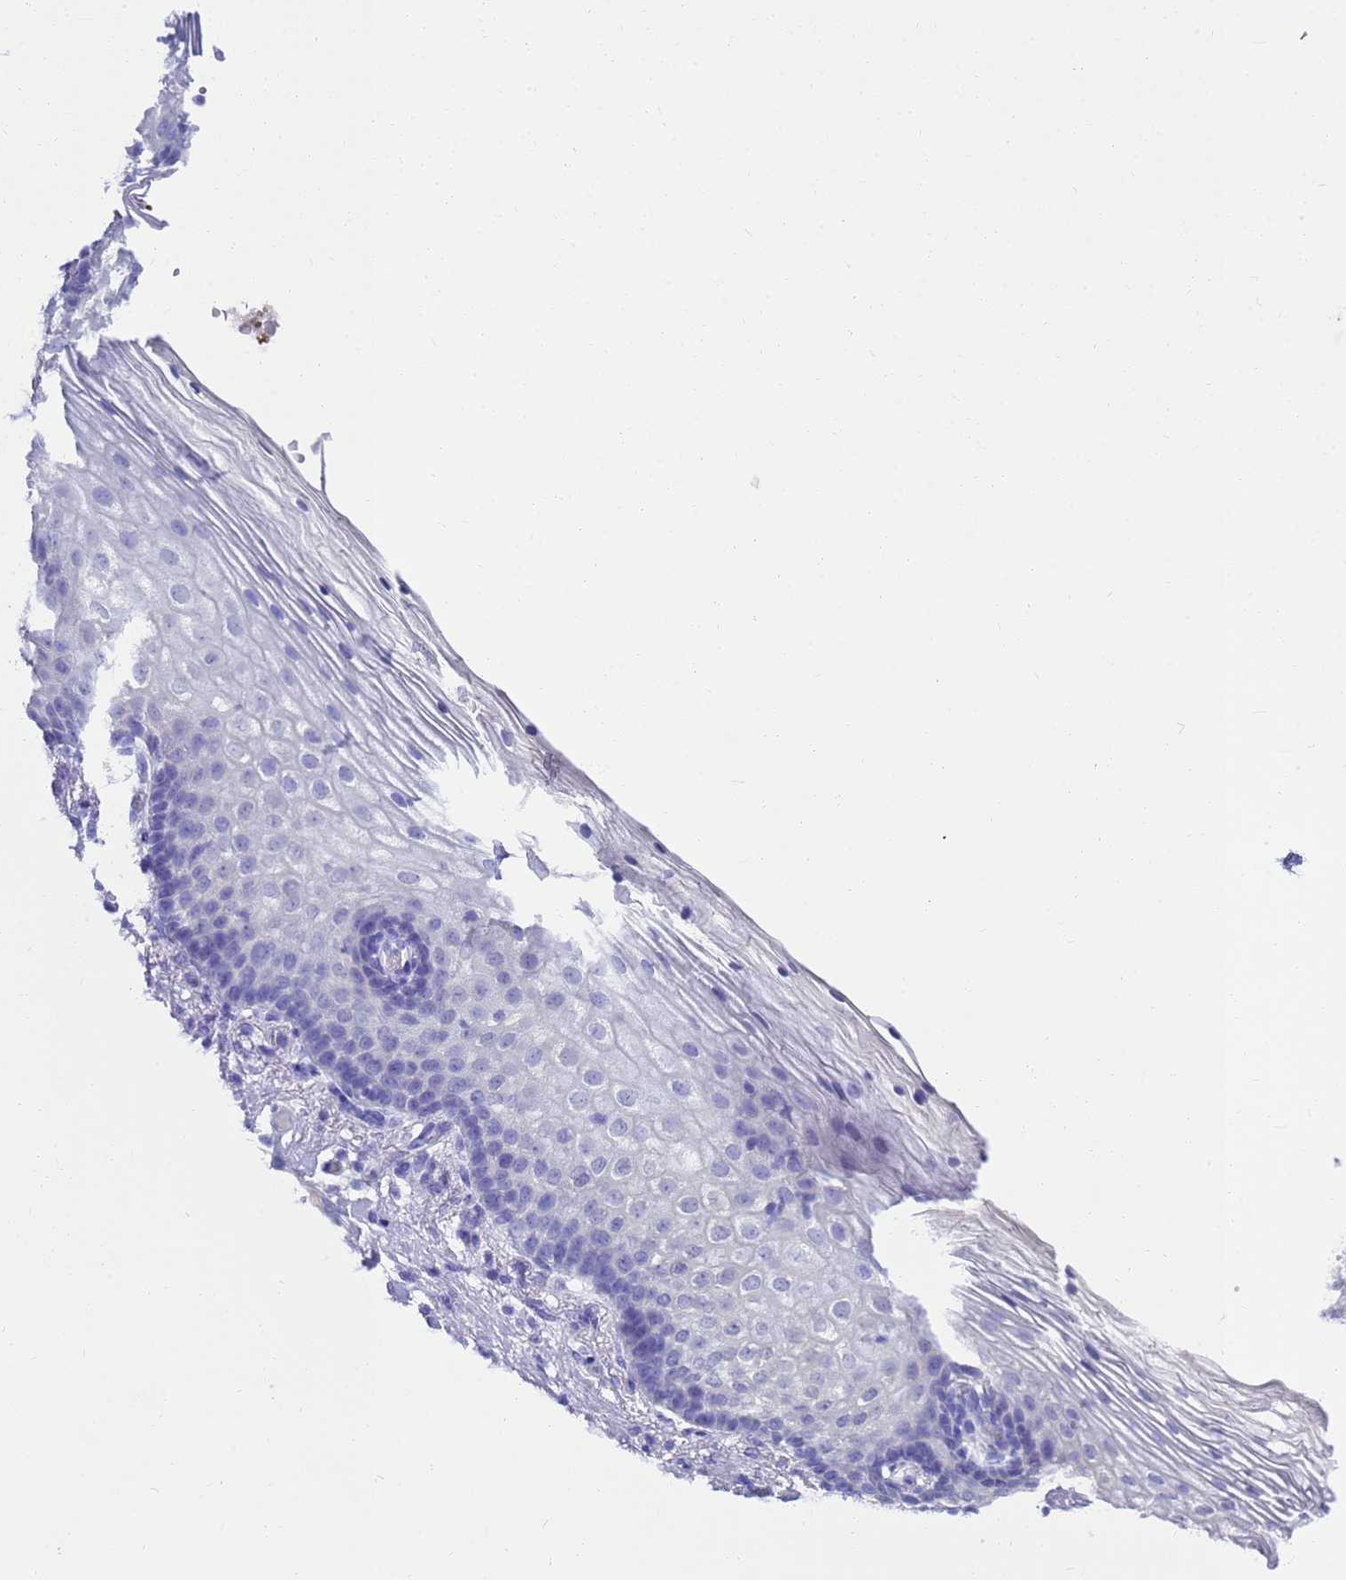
{"staining": {"intensity": "negative", "quantity": "none", "location": "none"}, "tissue": "vagina", "cell_type": "Squamous epithelial cells", "image_type": "normal", "snomed": [{"axis": "morphology", "description": "Normal tissue, NOS"}, {"axis": "topography", "description": "Vagina"}], "caption": "IHC histopathology image of benign vagina: vagina stained with DAB displays no significant protein staining in squamous epithelial cells.", "gene": "MS4A13", "patient": {"sex": "female", "age": 60}}